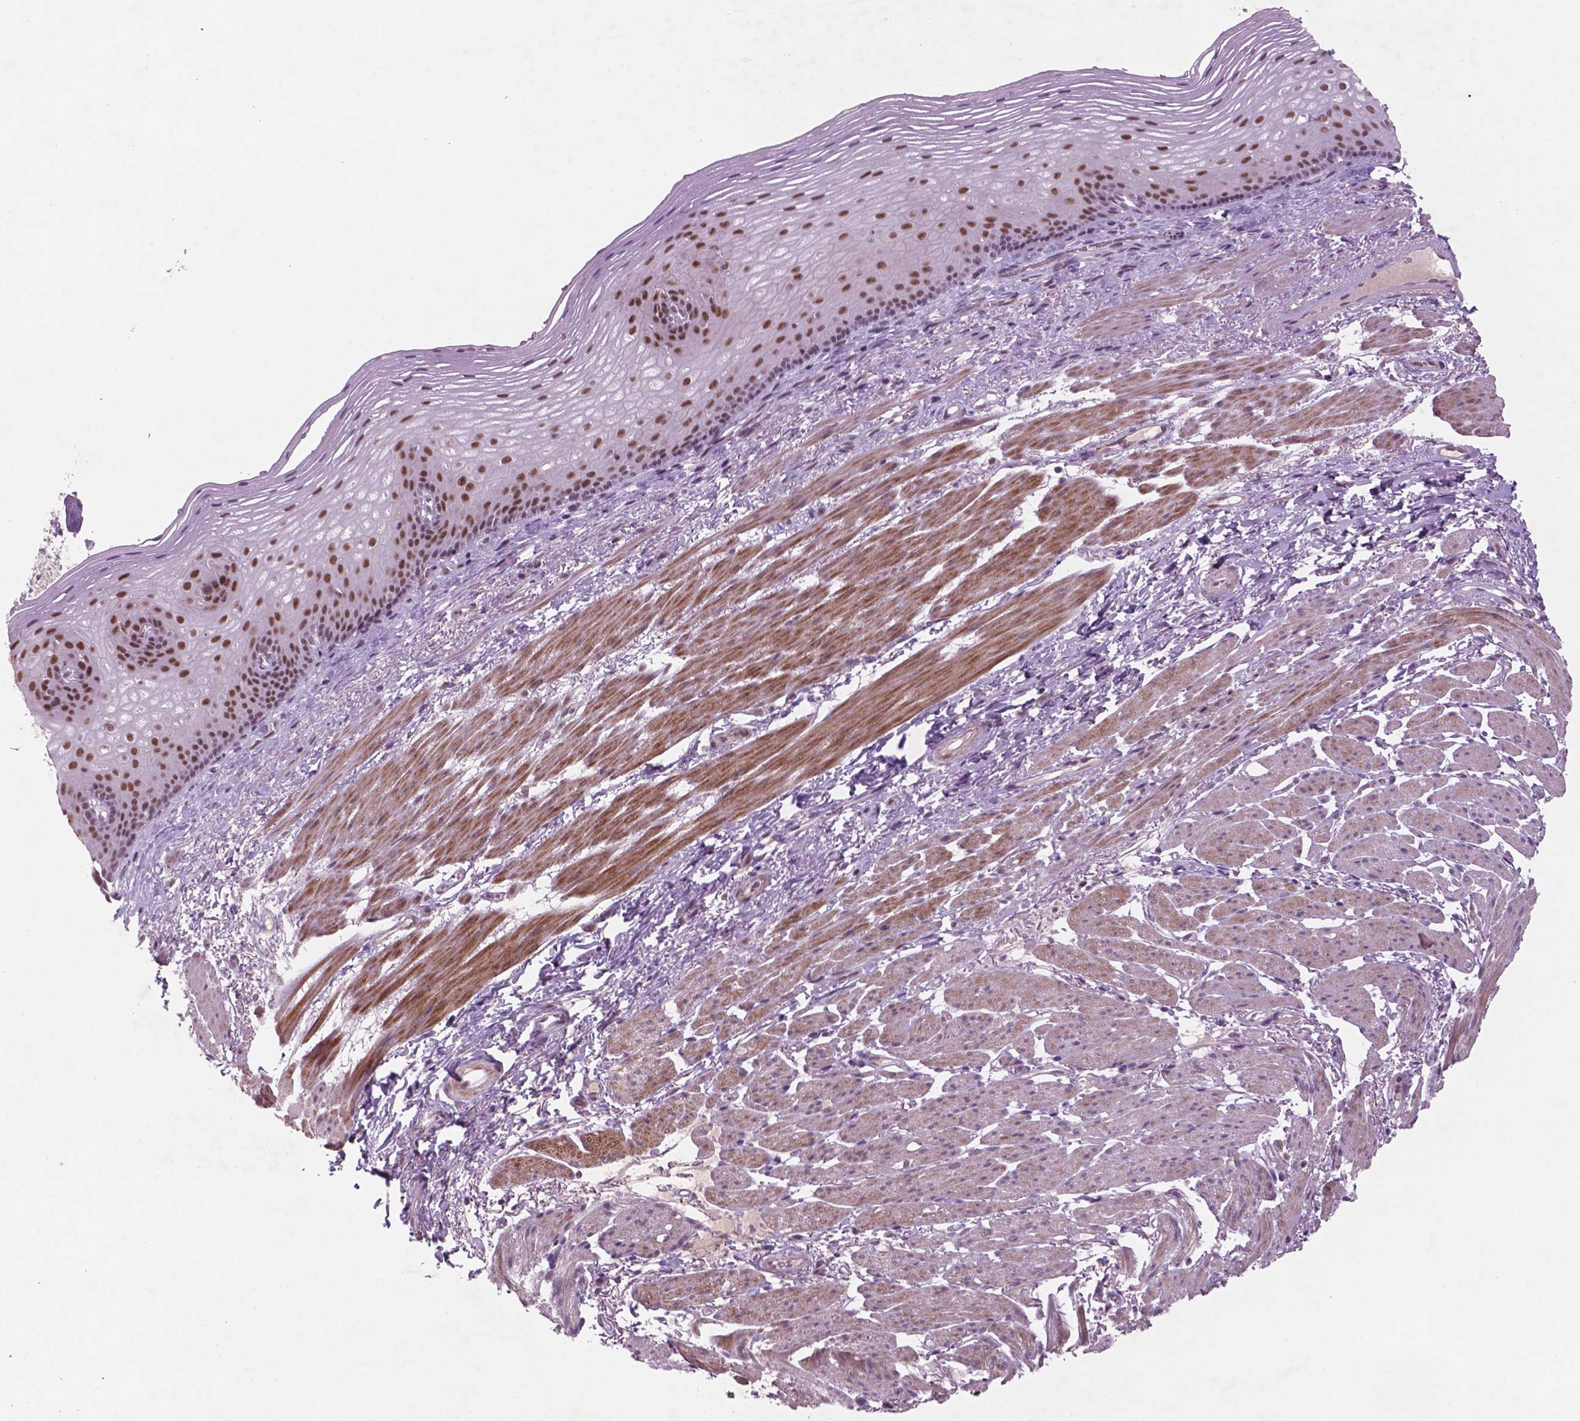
{"staining": {"intensity": "moderate", "quantity": ">75%", "location": "nuclear"}, "tissue": "esophagus", "cell_type": "Squamous epithelial cells", "image_type": "normal", "snomed": [{"axis": "morphology", "description": "Normal tissue, NOS"}, {"axis": "topography", "description": "Esophagus"}], "caption": "The histopathology image demonstrates a brown stain indicating the presence of a protein in the nuclear of squamous epithelial cells in esophagus. The staining is performed using DAB brown chromogen to label protein expression. The nuclei are counter-stained blue using hematoxylin.", "gene": "CTR9", "patient": {"sex": "male", "age": 76}}